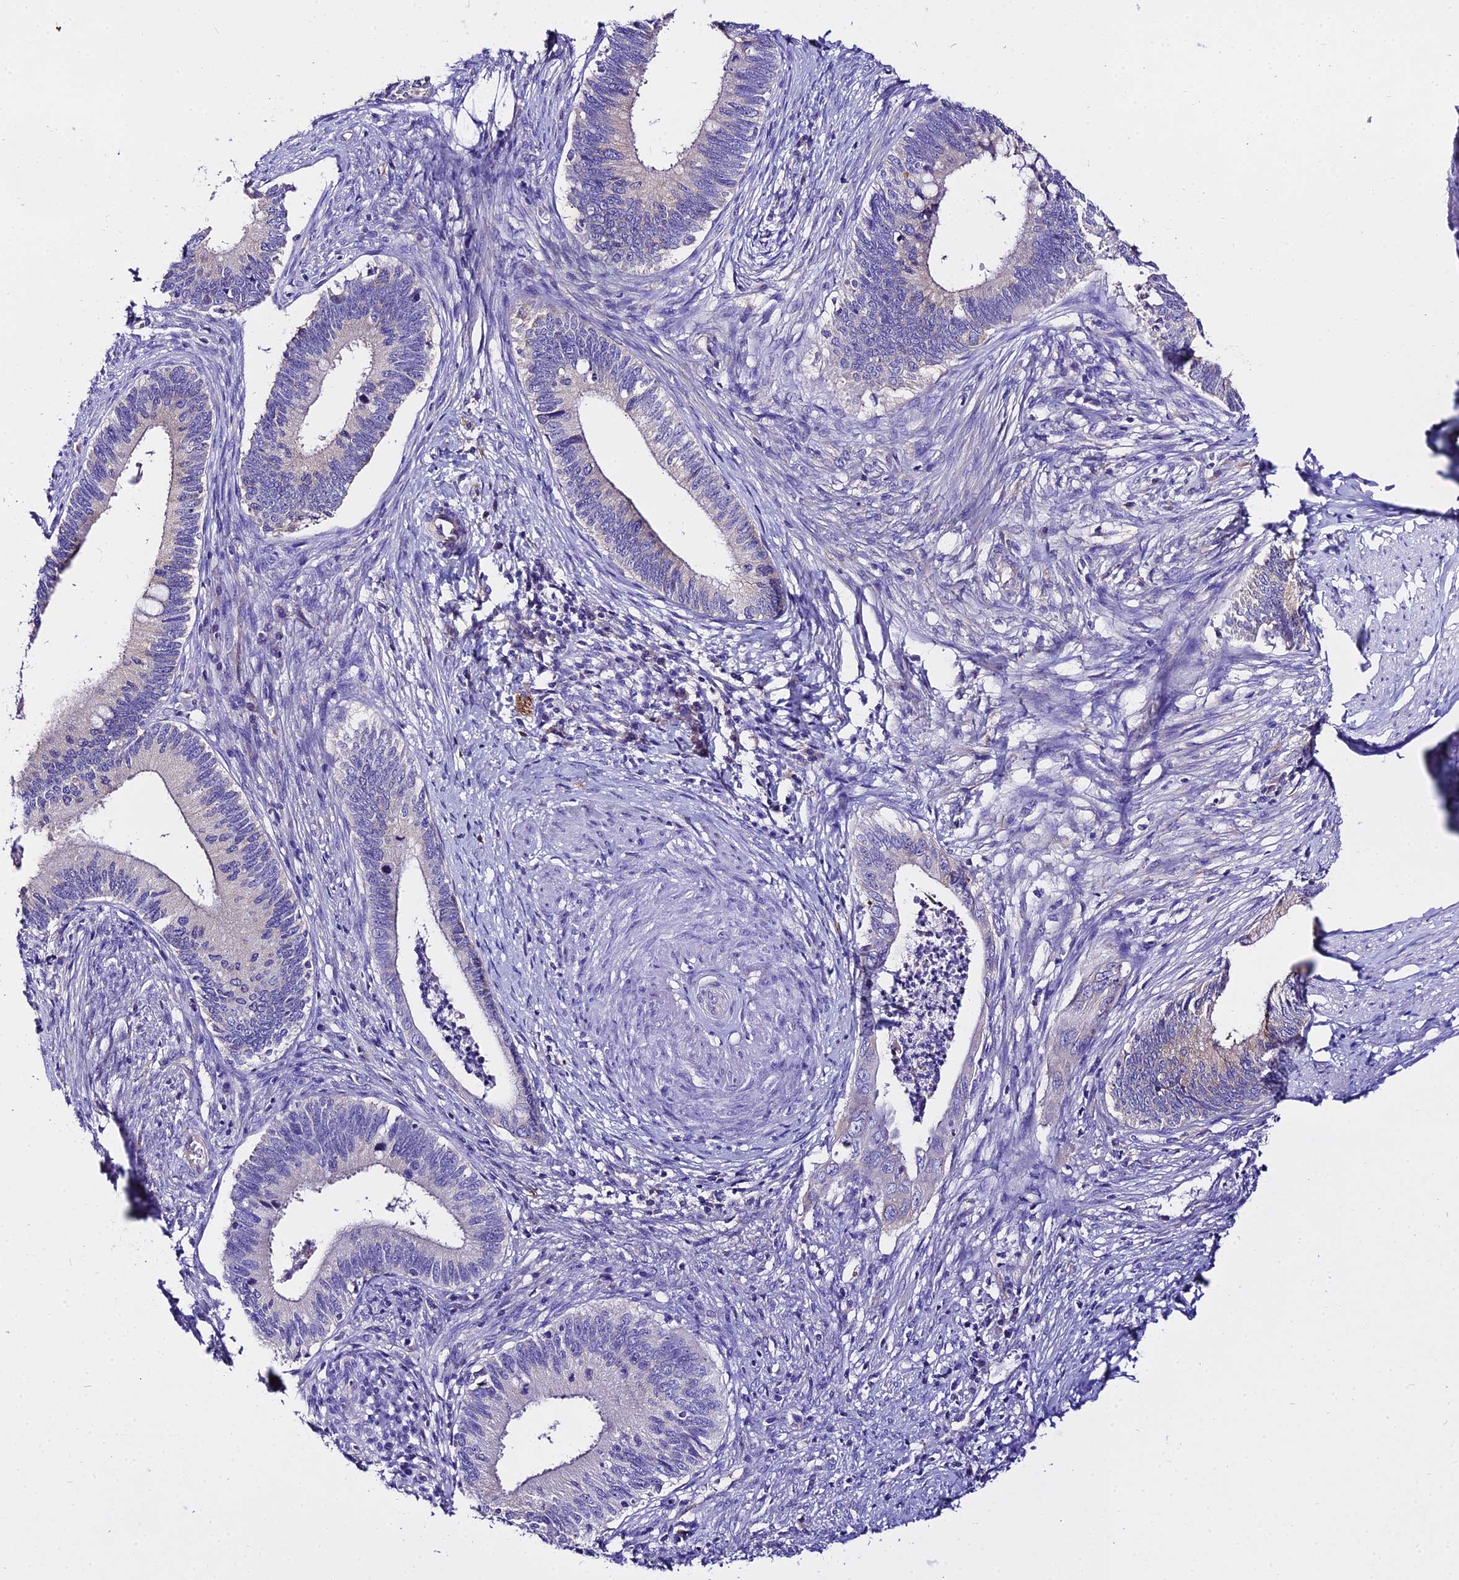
{"staining": {"intensity": "negative", "quantity": "none", "location": "none"}, "tissue": "cervical cancer", "cell_type": "Tumor cells", "image_type": "cancer", "snomed": [{"axis": "morphology", "description": "Adenocarcinoma, NOS"}, {"axis": "topography", "description": "Cervix"}], "caption": "Tumor cells show no significant positivity in adenocarcinoma (cervical).", "gene": "TUBA3D", "patient": {"sex": "female", "age": 42}}